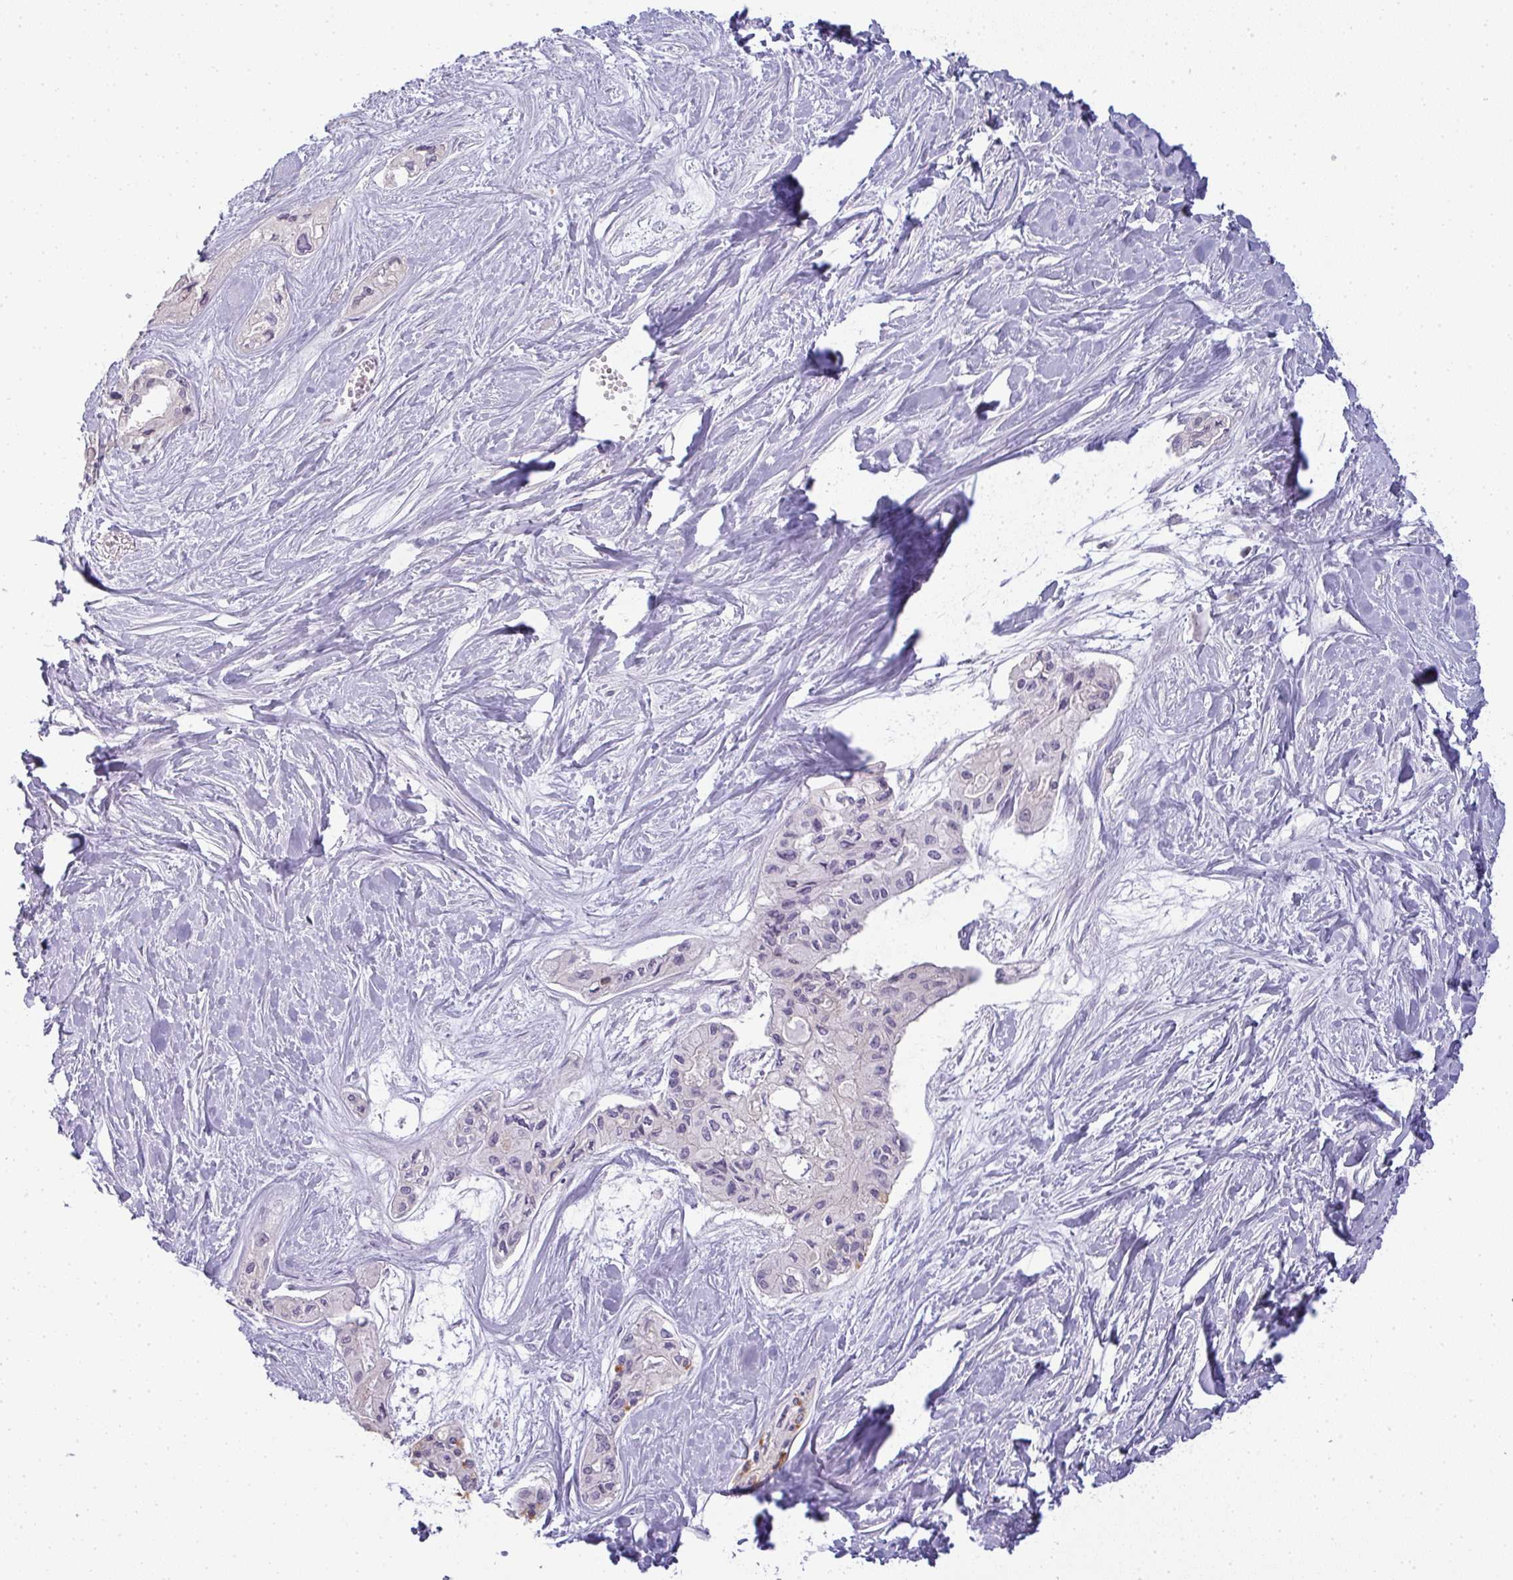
{"staining": {"intensity": "negative", "quantity": "none", "location": "none"}, "tissue": "pancreatic cancer", "cell_type": "Tumor cells", "image_type": "cancer", "snomed": [{"axis": "morphology", "description": "Adenocarcinoma, NOS"}, {"axis": "topography", "description": "Pancreas"}], "caption": "Immunohistochemical staining of human pancreatic cancer (adenocarcinoma) displays no significant positivity in tumor cells.", "gene": "SIRPB2", "patient": {"sex": "female", "age": 50}}